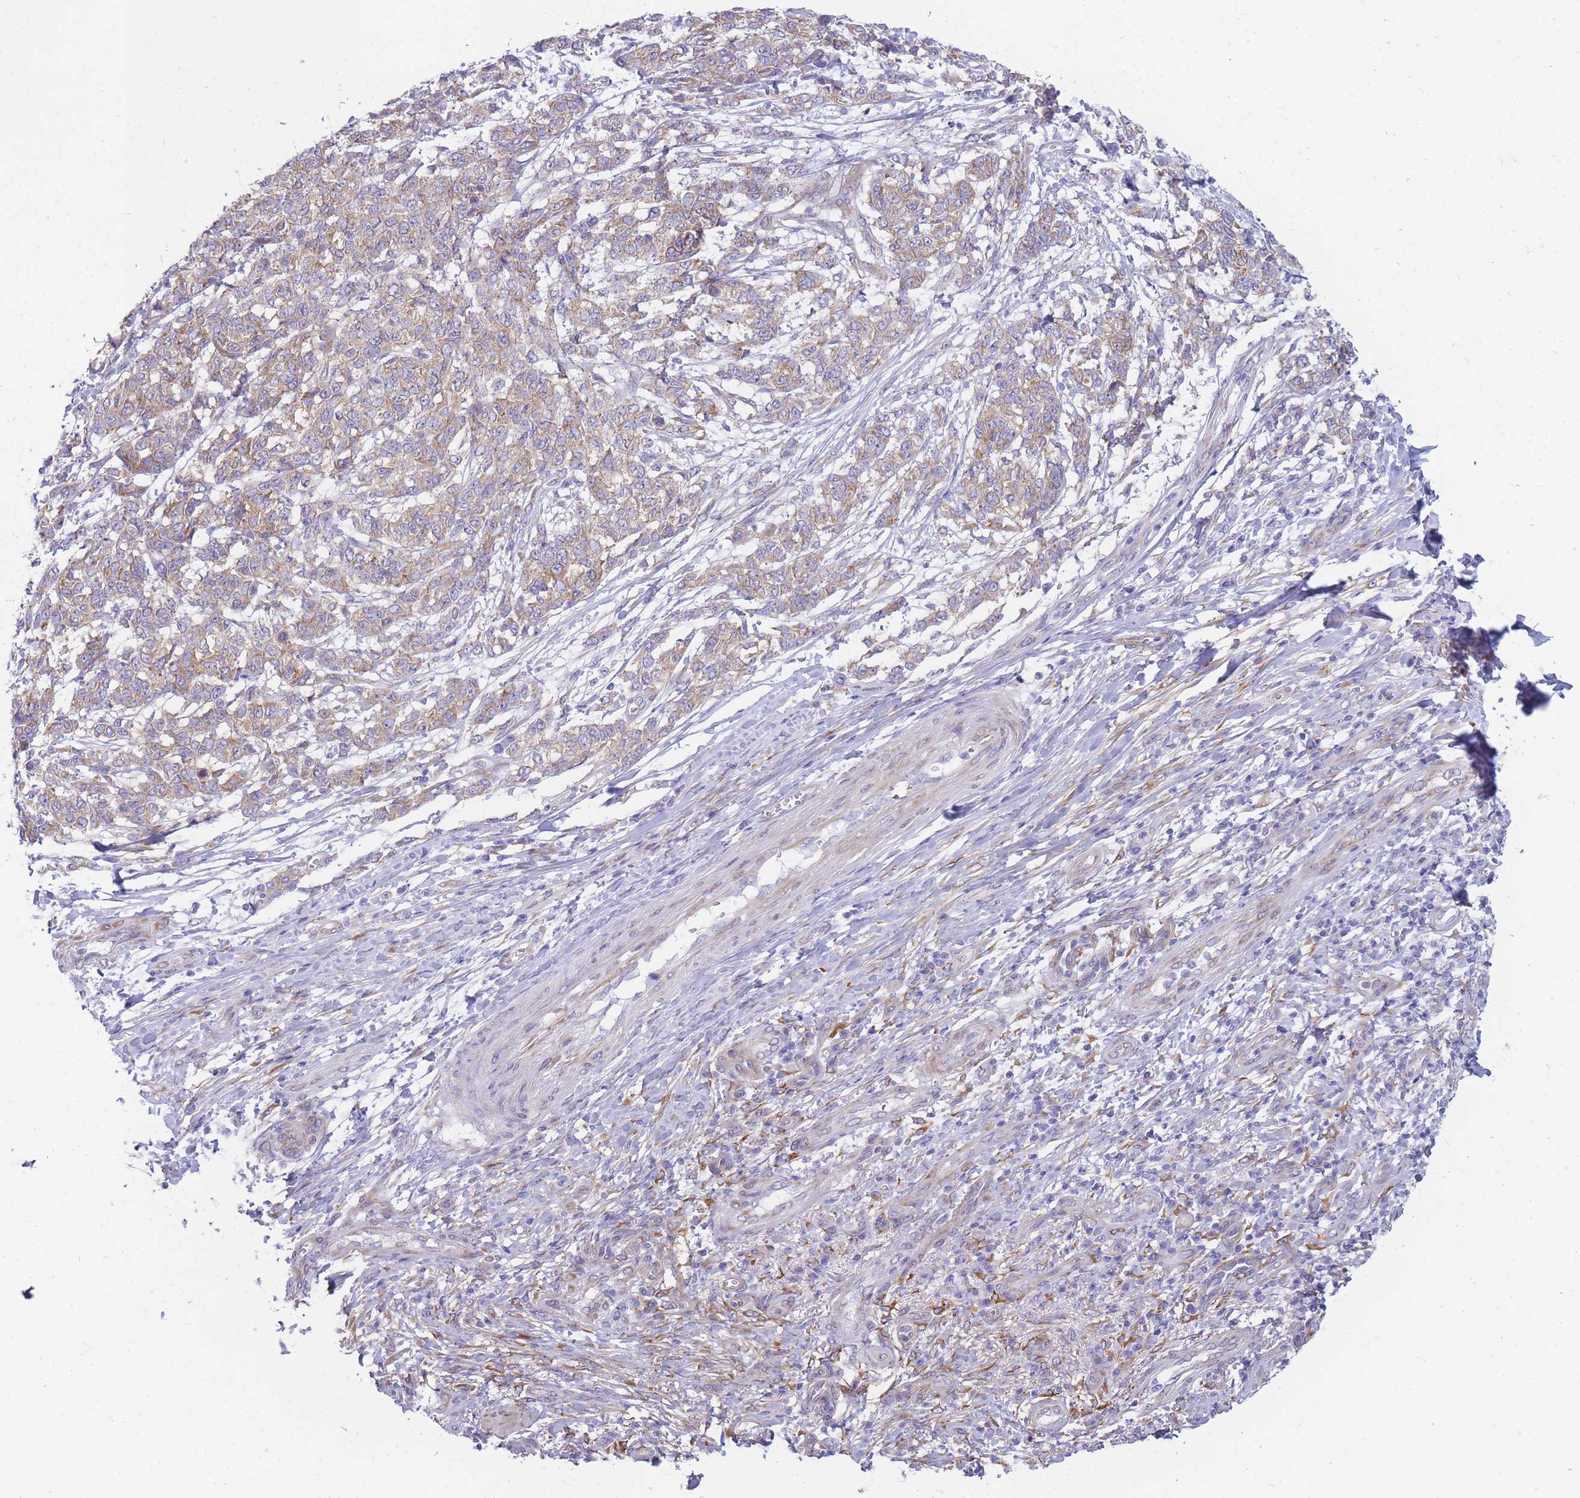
{"staining": {"intensity": "moderate", "quantity": "25%-75%", "location": "cytoplasmic/membranous"}, "tissue": "melanoma", "cell_type": "Tumor cells", "image_type": "cancer", "snomed": [{"axis": "morphology", "description": "Malignant melanoma, NOS"}, {"axis": "topography", "description": "Skin"}], "caption": "Immunohistochemistry (IHC) of human melanoma shows medium levels of moderate cytoplasmic/membranous staining in about 25%-75% of tumor cells. (Brightfield microscopy of DAB IHC at high magnification).", "gene": "MTSS2", "patient": {"sex": "male", "age": 49}}